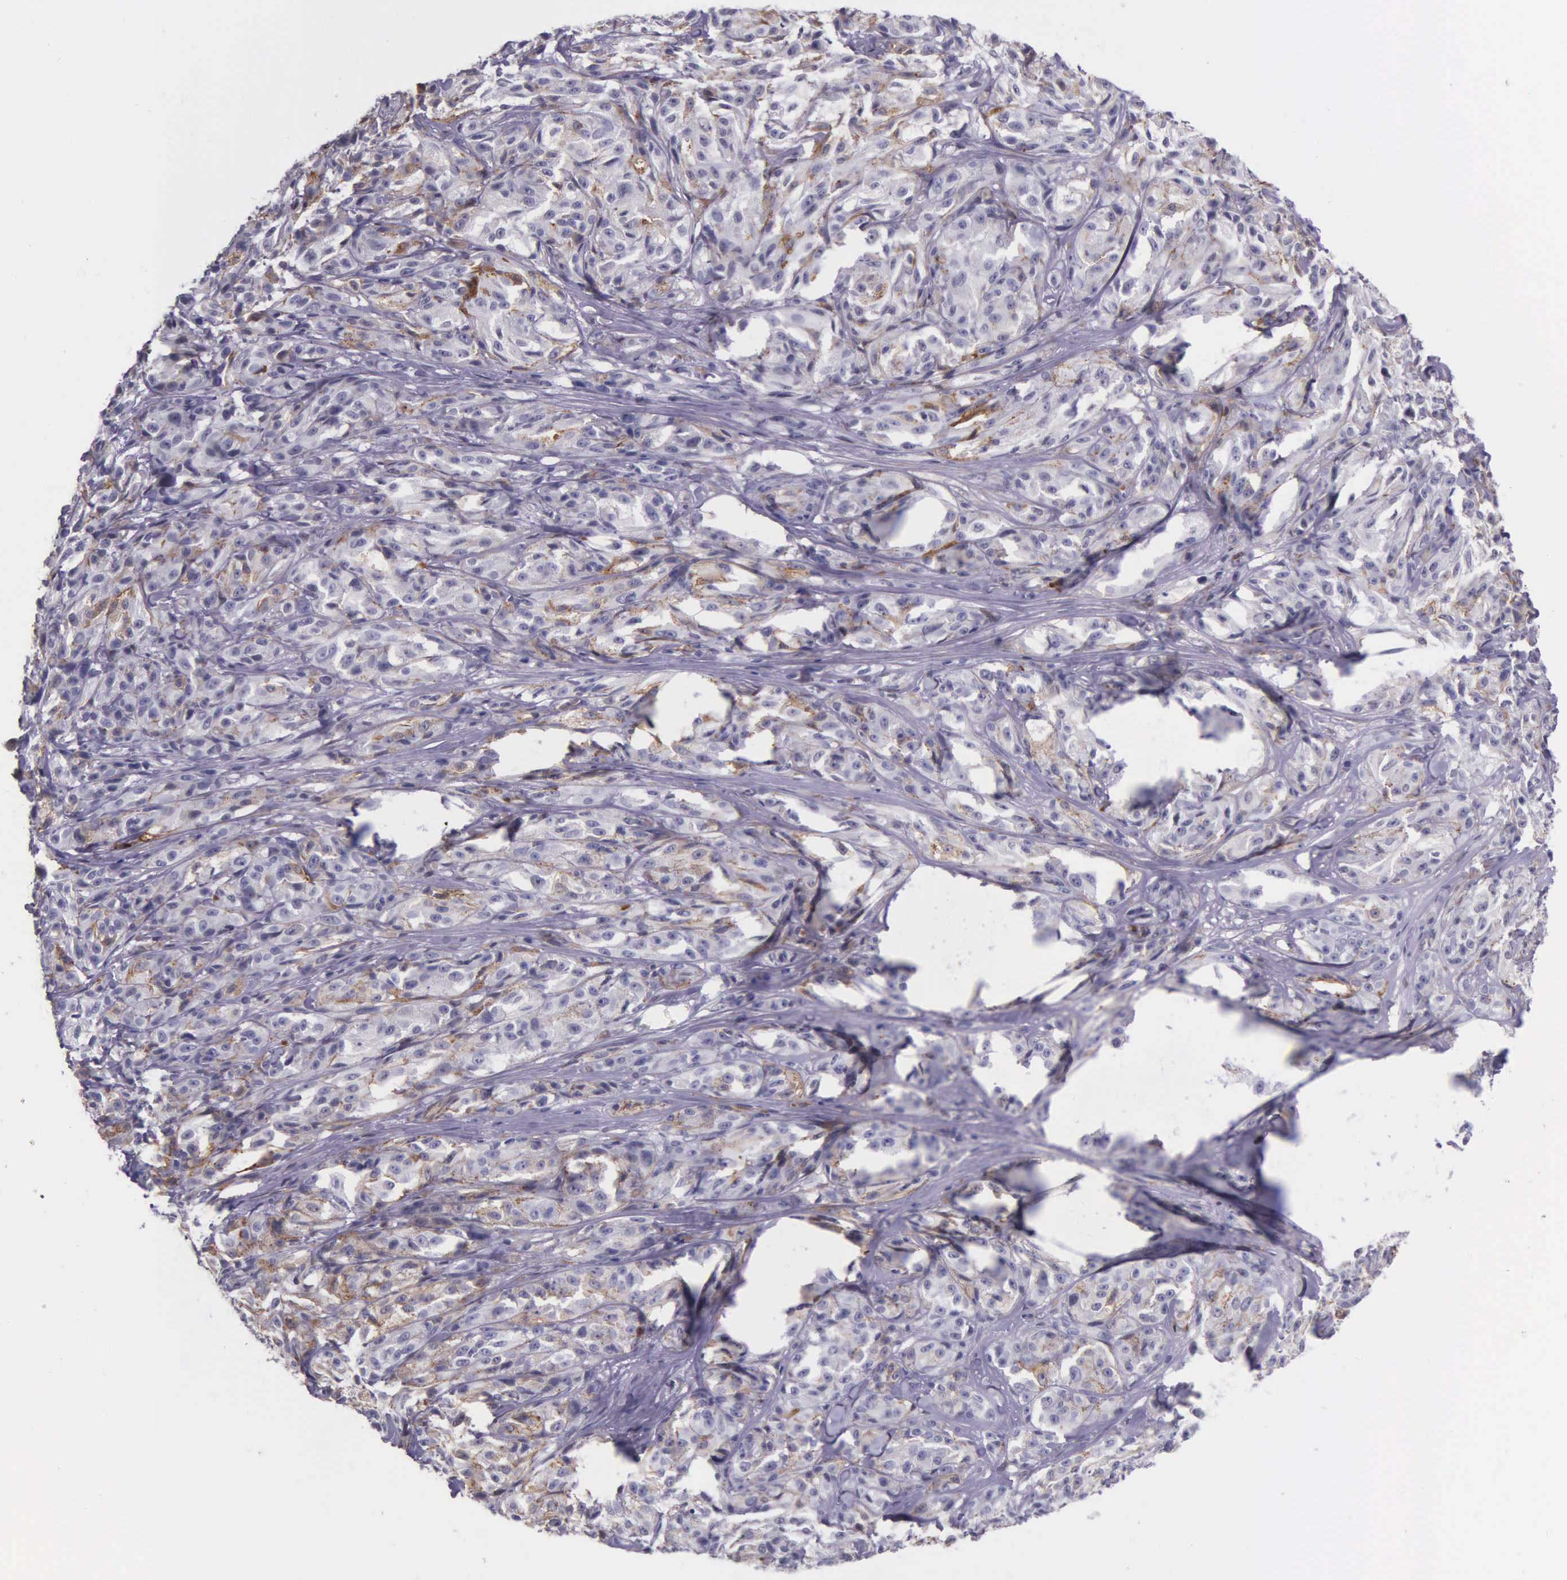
{"staining": {"intensity": "negative", "quantity": "none", "location": "none"}, "tissue": "melanoma", "cell_type": "Tumor cells", "image_type": "cancer", "snomed": [{"axis": "morphology", "description": "Malignant melanoma, NOS"}, {"axis": "topography", "description": "Skin"}], "caption": "The histopathology image shows no staining of tumor cells in melanoma.", "gene": "AHNAK2", "patient": {"sex": "male", "age": 56}}